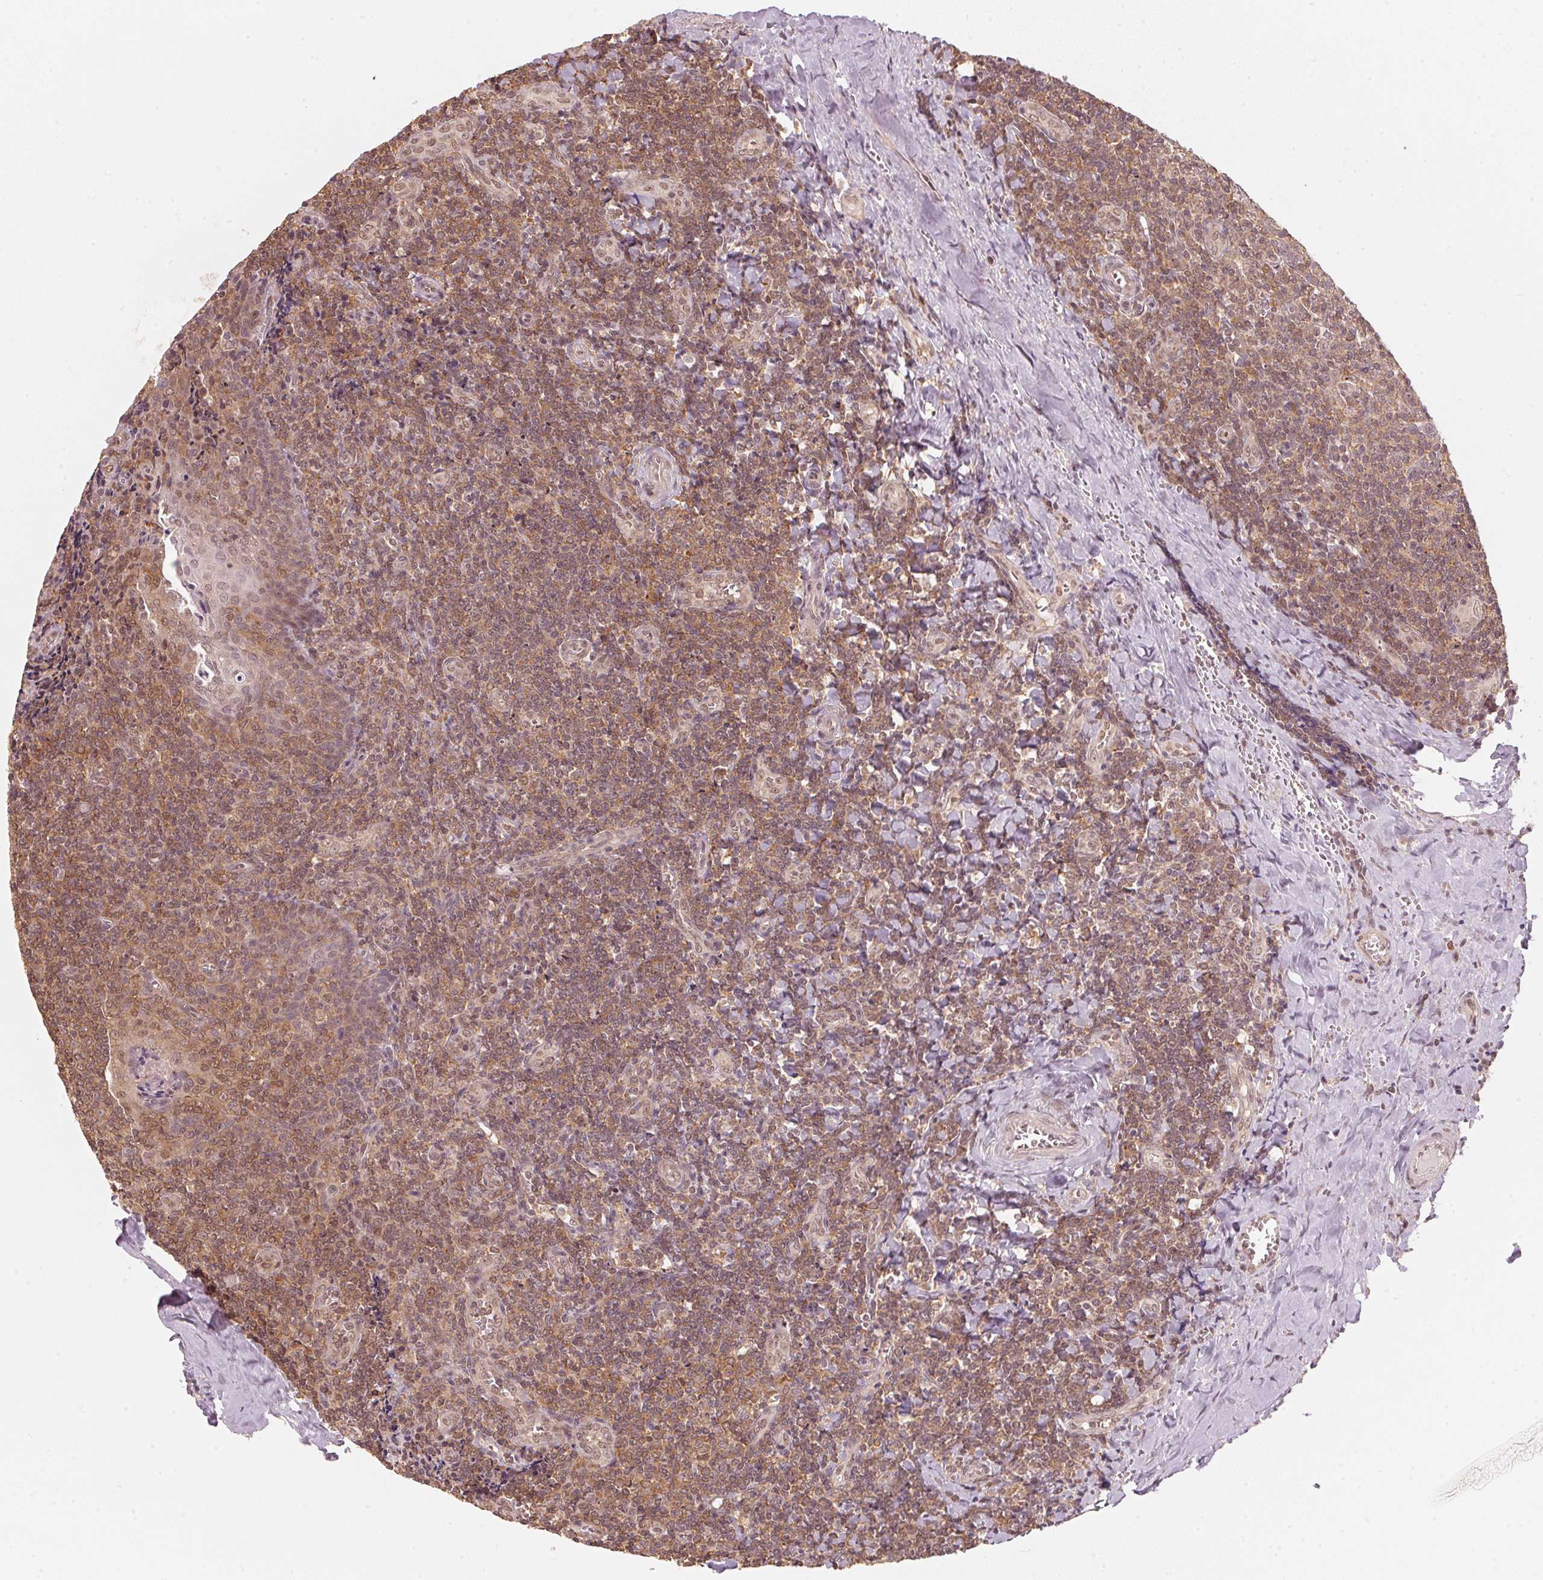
{"staining": {"intensity": "moderate", "quantity": ">75%", "location": "cytoplasmic/membranous"}, "tissue": "tonsil", "cell_type": "Germinal center cells", "image_type": "normal", "snomed": [{"axis": "morphology", "description": "Normal tissue, NOS"}, {"axis": "morphology", "description": "Inflammation, NOS"}, {"axis": "topography", "description": "Tonsil"}], "caption": "Approximately >75% of germinal center cells in unremarkable tonsil show moderate cytoplasmic/membranous protein expression as visualized by brown immunohistochemical staining.", "gene": "C2orf73", "patient": {"sex": "female", "age": 31}}